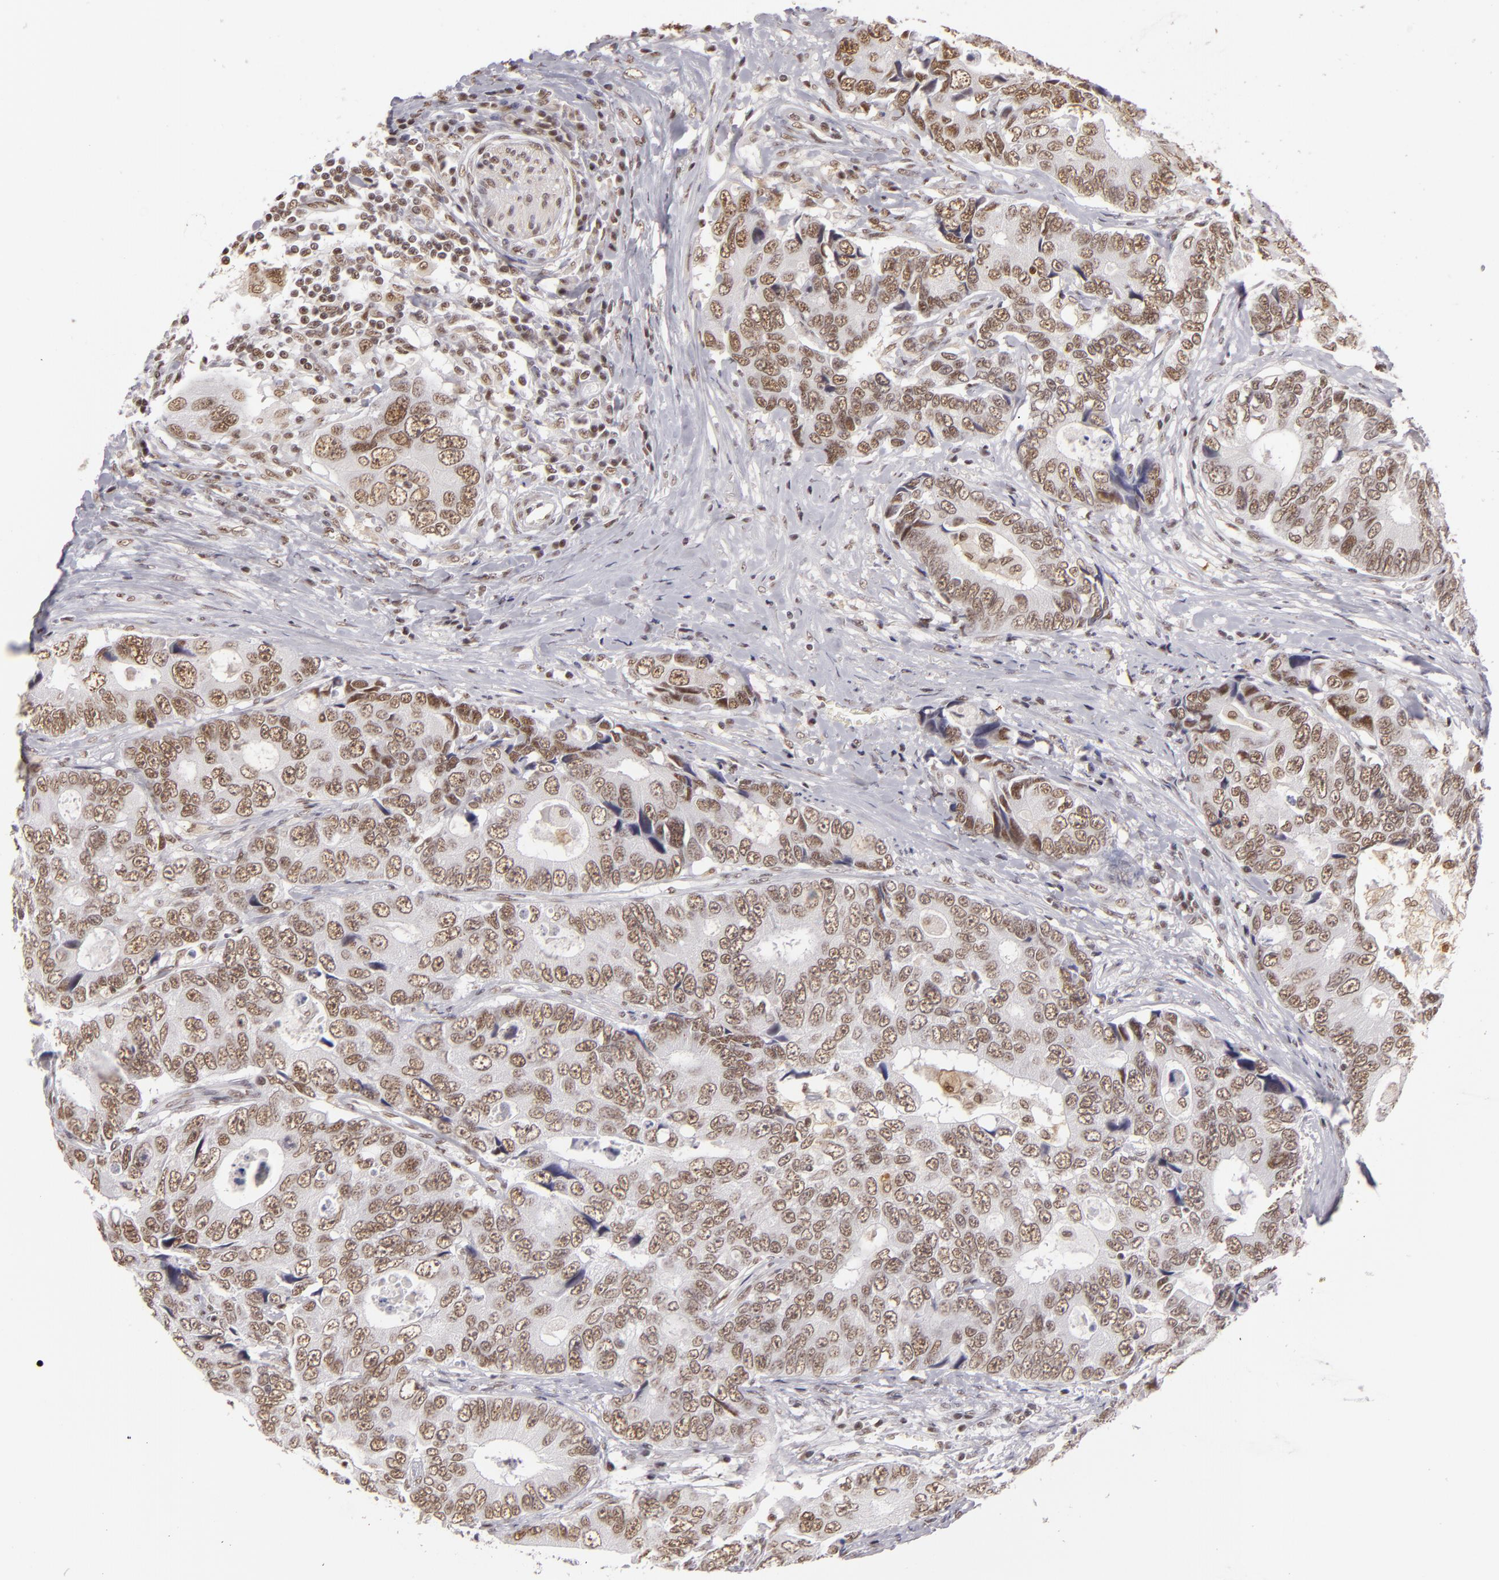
{"staining": {"intensity": "moderate", "quantity": ">75%", "location": "nuclear"}, "tissue": "colorectal cancer", "cell_type": "Tumor cells", "image_type": "cancer", "snomed": [{"axis": "morphology", "description": "Adenocarcinoma, NOS"}, {"axis": "topography", "description": "Rectum"}], "caption": "Colorectal adenocarcinoma was stained to show a protein in brown. There is medium levels of moderate nuclear positivity in approximately >75% of tumor cells. Nuclei are stained in blue.", "gene": "INTS6", "patient": {"sex": "female", "age": 67}}